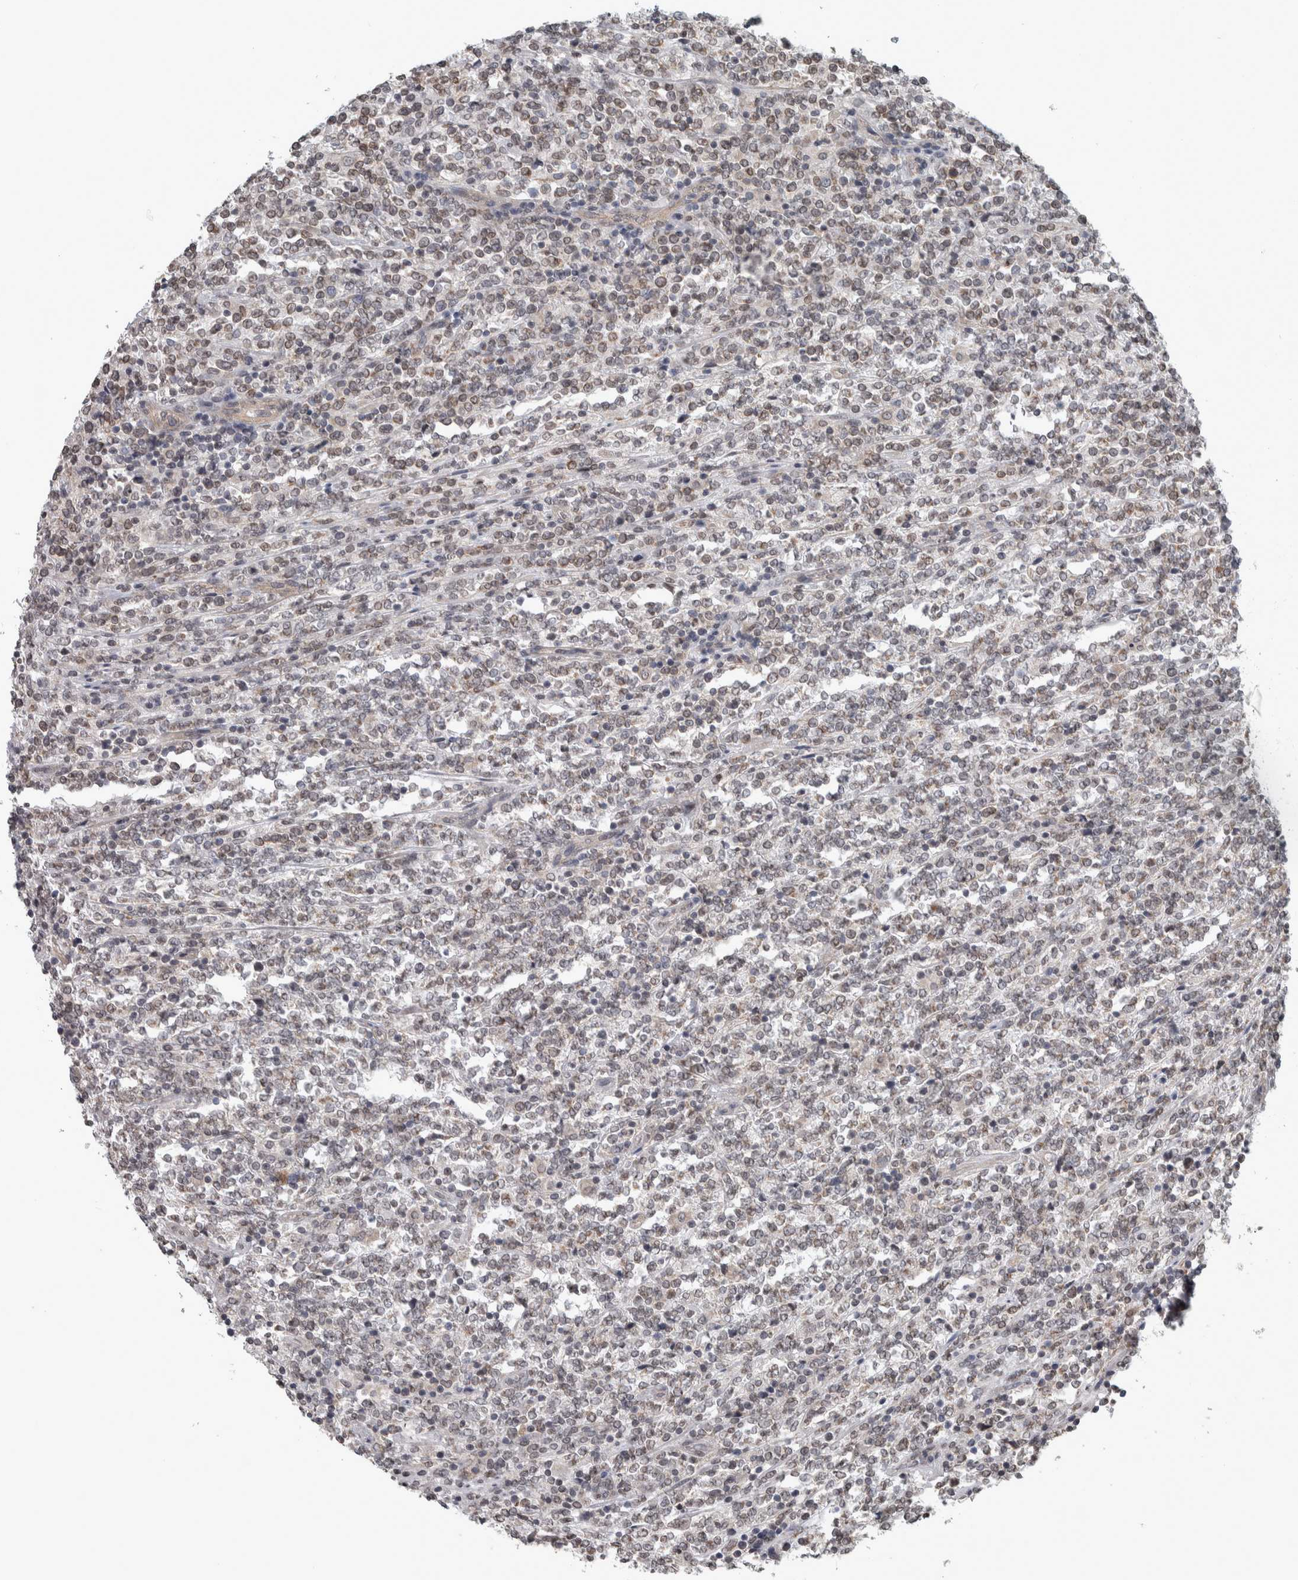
{"staining": {"intensity": "weak", "quantity": "<25%", "location": "cytoplasmic/membranous"}, "tissue": "lymphoma", "cell_type": "Tumor cells", "image_type": "cancer", "snomed": [{"axis": "morphology", "description": "Malignant lymphoma, non-Hodgkin's type, High grade"}, {"axis": "topography", "description": "Soft tissue"}], "caption": "This is an IHC histopathology image of human lymphoma. There is no staining in tumor cells.", "gene": "CWC27", "patient": {"sex": "male", "age": 18}}